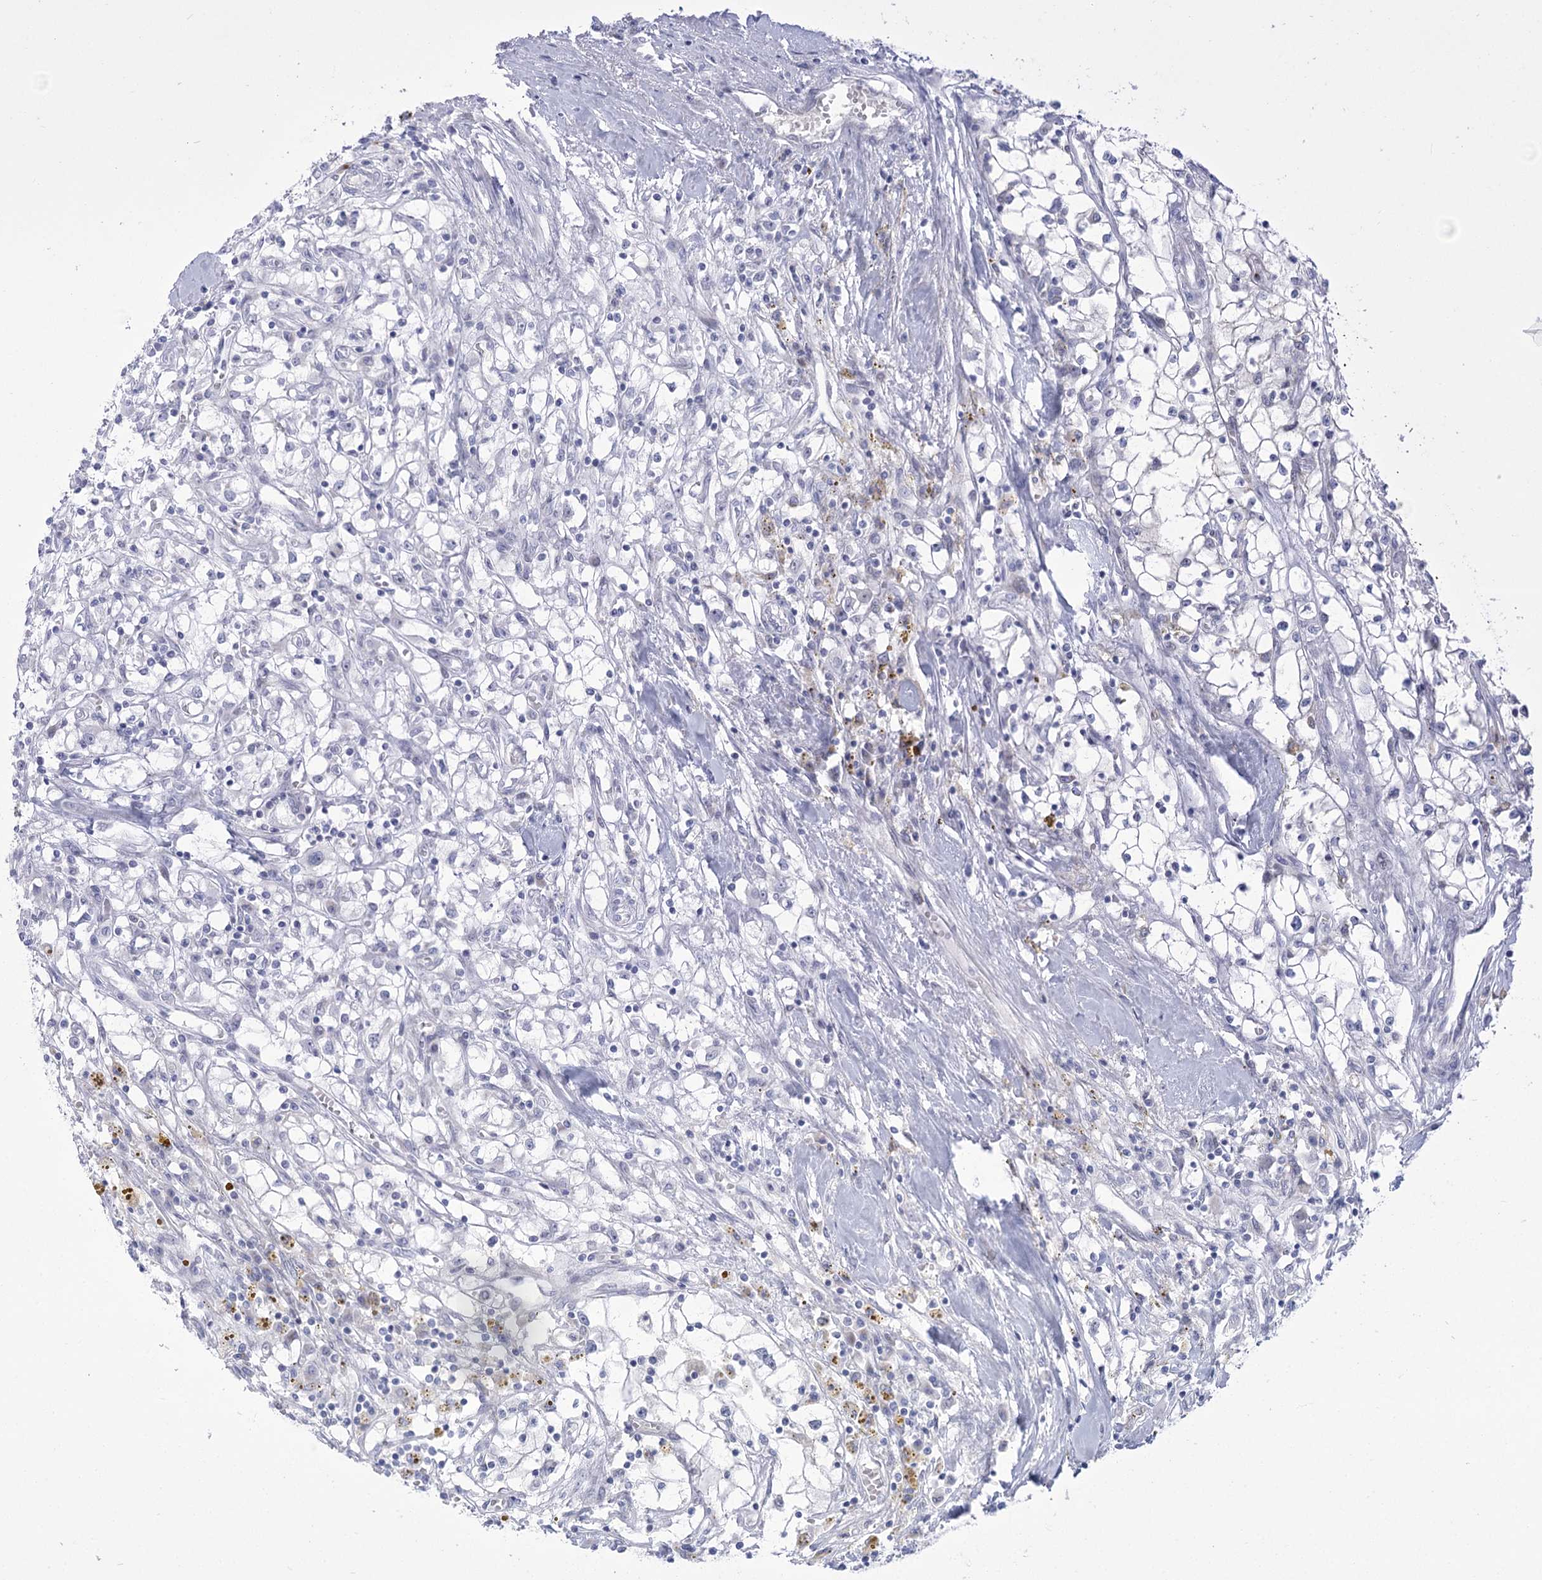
{"staining": {"intensity": "negative", "quantity": "none", "location": "none"}, "tissue": "renal cancer", "cell_type": "Tumor cells", "image_type": "cancer", "snomed": [{"axis": "morphology", "description": "Adenocarcinoma, NOS"}, {"axis": "topography", "description": "Kidney"}], "caption": "Tumor cells are negative for brown protein staining in renal cancer.", "gene": "BEND7", "patient": {"sex": "male", "age": 56}}